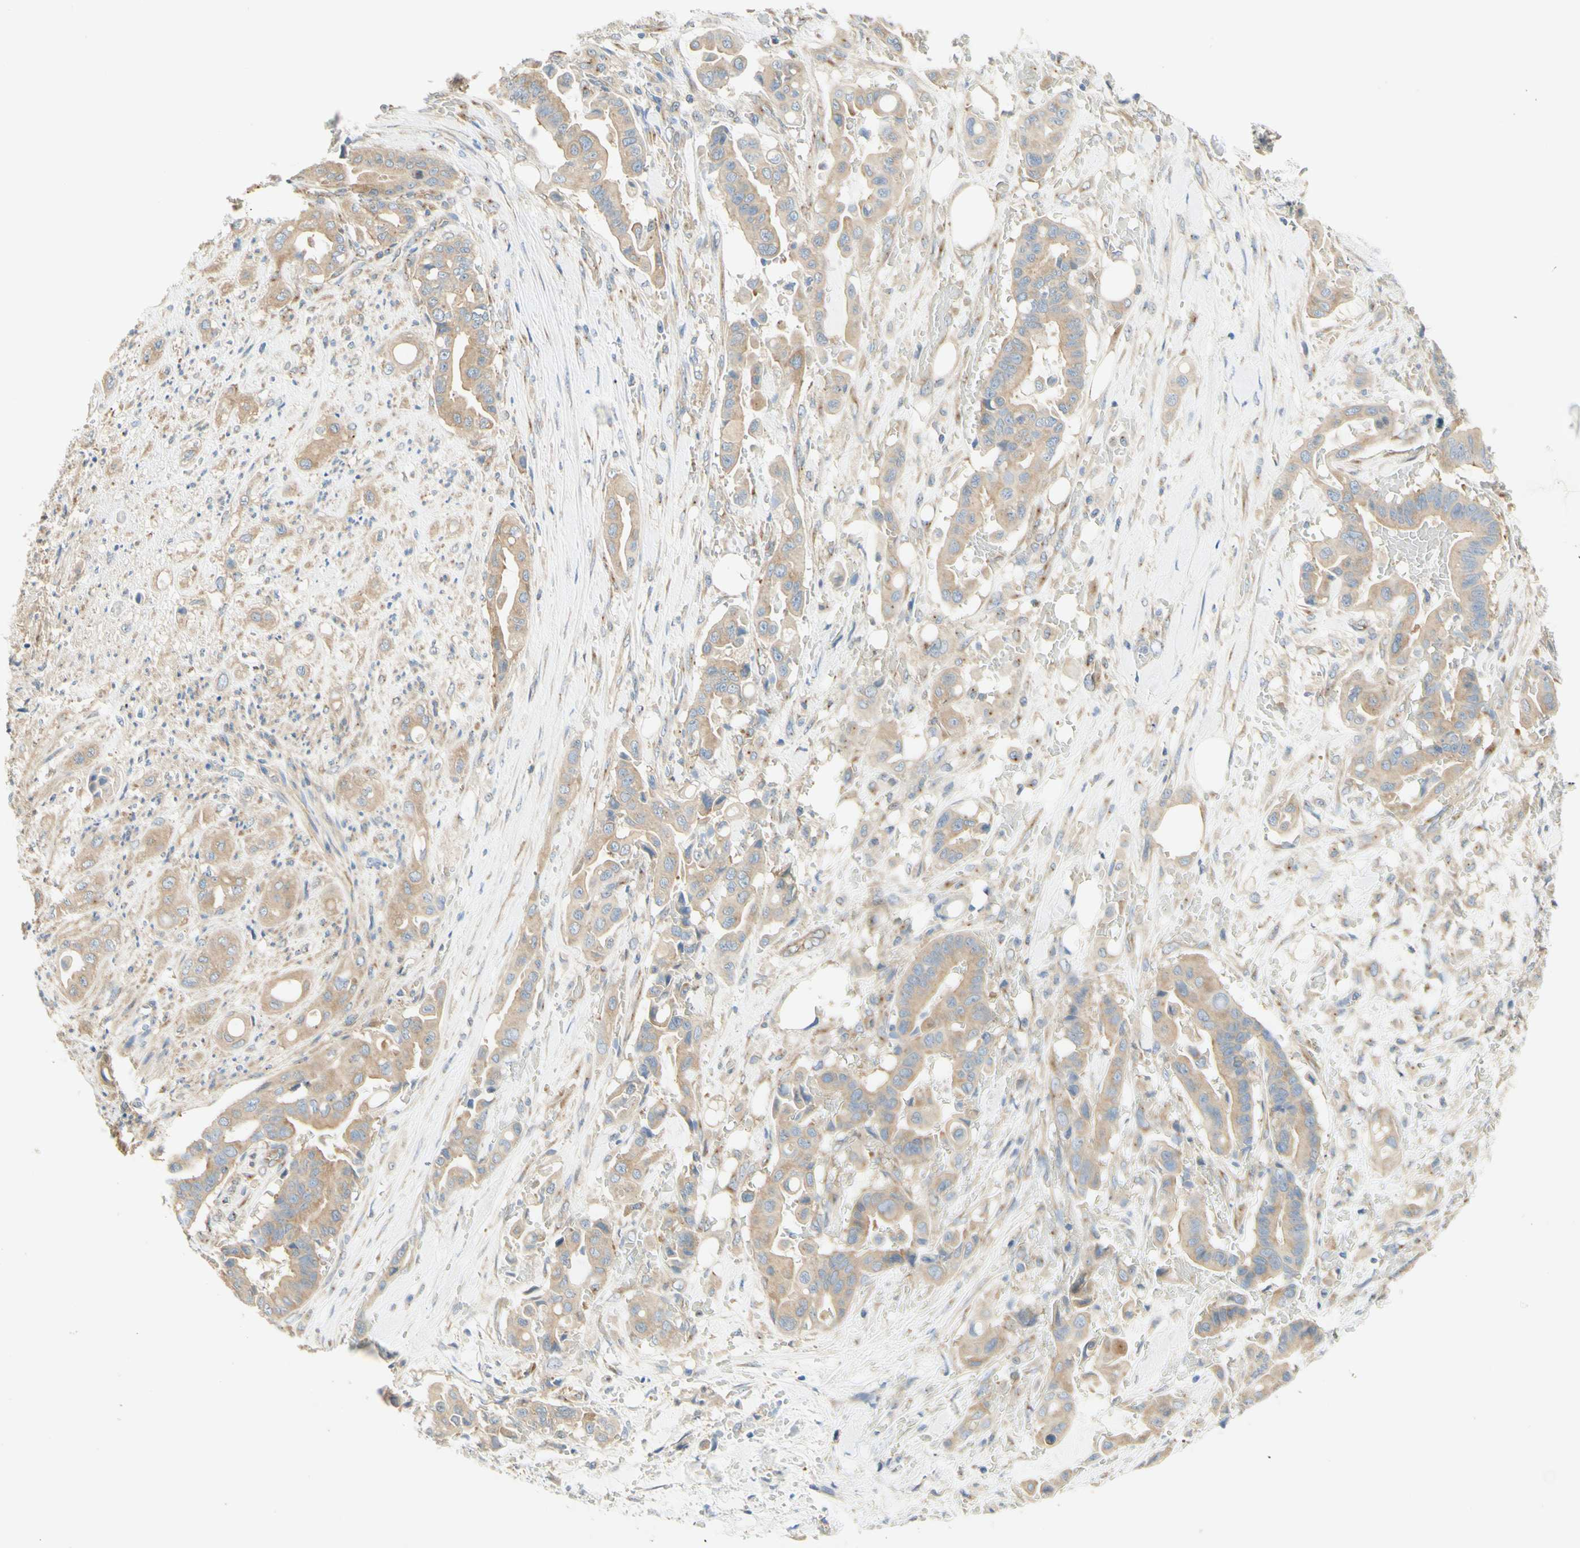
{"staining": {"intensity": "moderate", "quantity": "25%-75%", "location": "cytoplasmic/membranous"}, "tissue": "liver cancer", "cell_type": "Tumor cells", "image_type": "cancer", "snomed": [{"axis": "morphology", "description": "Cholangiocarcinoma"}, {"axis": "topography", "description": "Liver"}], "caption": "A histopathology image of human liver cholangiocarcinoma stained for a protein displays moderate cytoplasmic/membranous brown staining in tumor cells.", "gene": "DYNC1H1", "patient": {"sex": "female", "age": 61}}